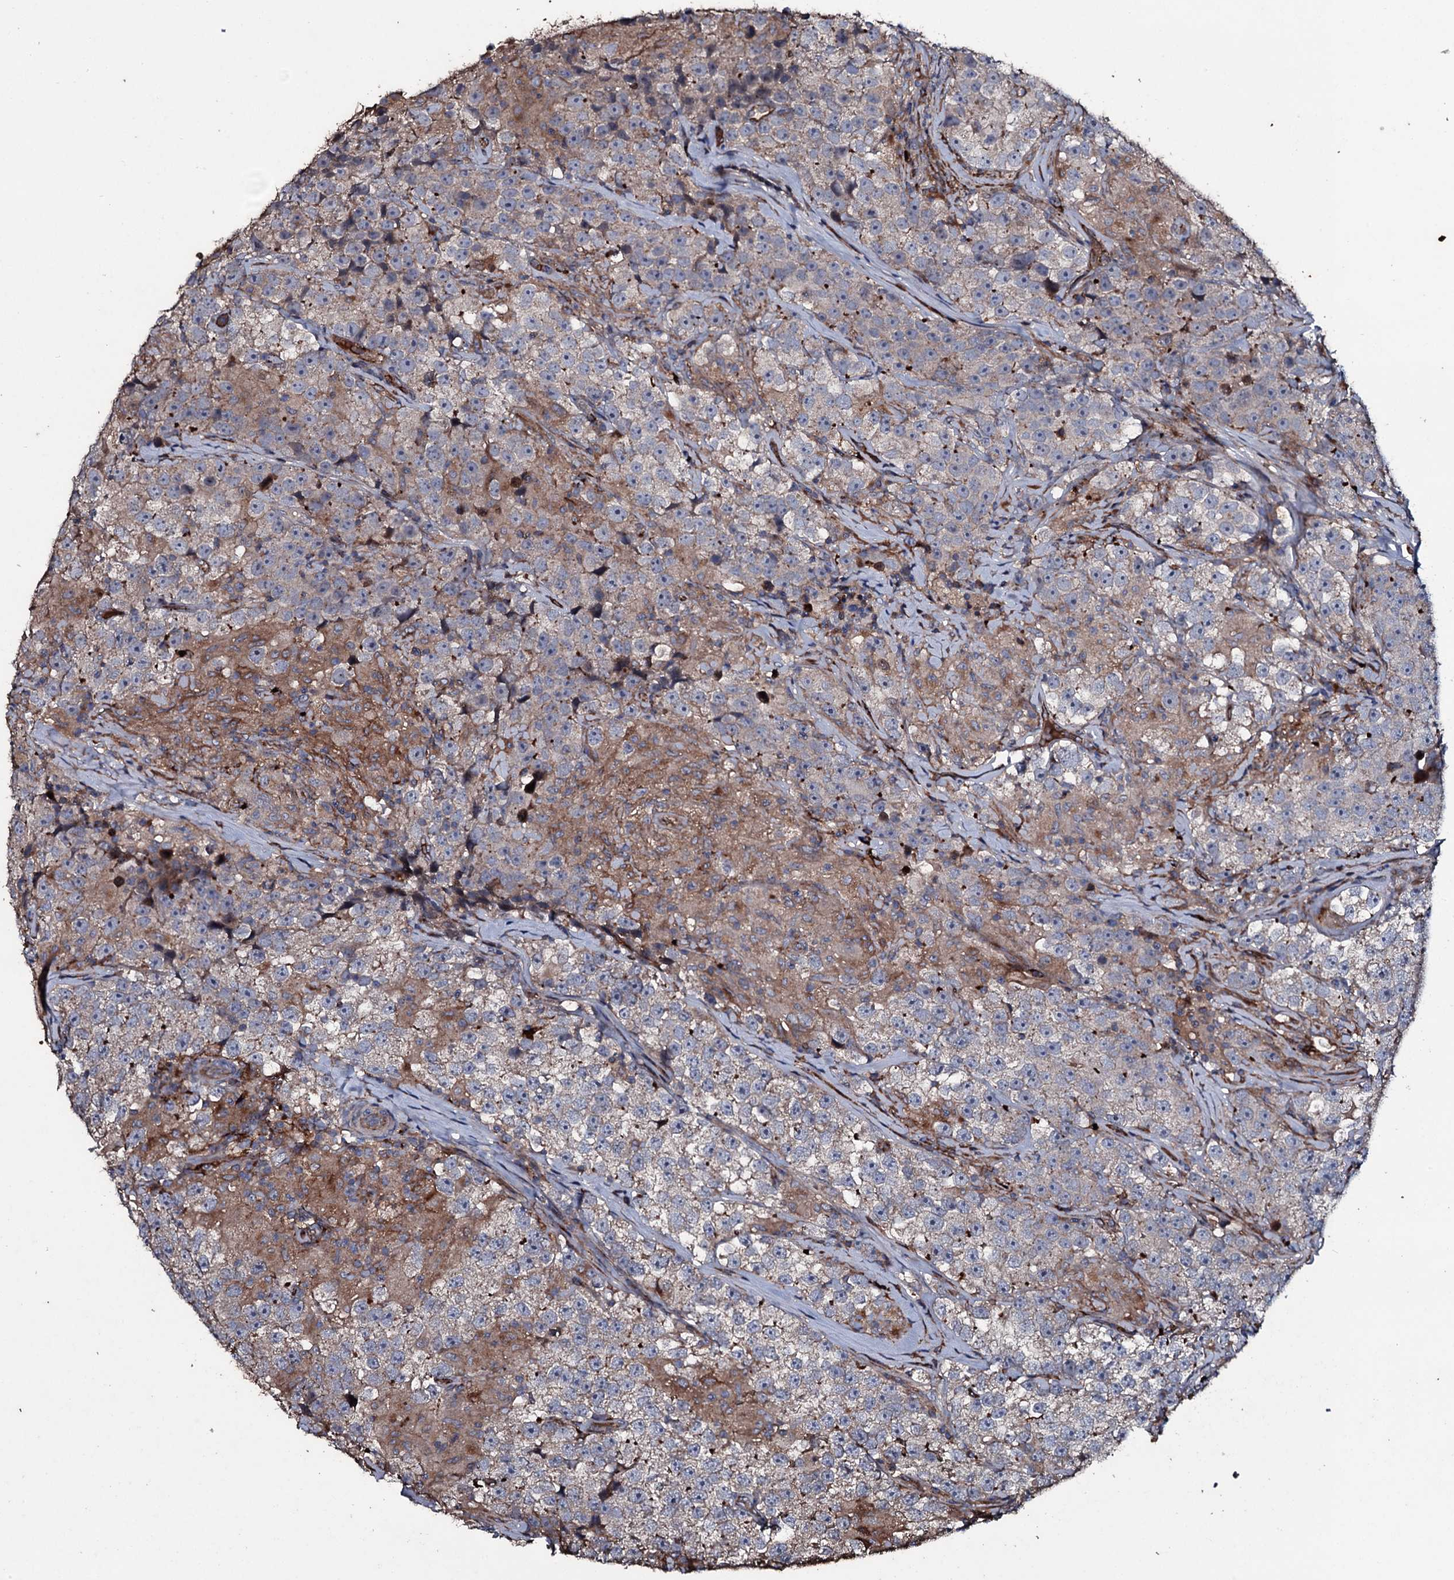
{"staining": {"intensity": "moderate", "quantity": "<25%", "location": "cytoplasmic/membranous"}, "tissue": "testis cancer", "cell_type": "Tumor cells", "image_type": "cancer", "snomed": [{"axis": "morphology", "description": "Seminoma, NOS"}, {"axis": "topography", "description": "Testis"}], "caption": "Immunohistochemistry (IHC) photomicrograph of neoplastic tissue: human testis seminoma stained using immunohistochemistry displays low levels of moderate protein expression localized specifically in the cytoplasmic/membranous of tumor cells, appearing as a cytoplasmic/membranous brown color.", "gene": "ZSWIM8", "patient": {"sex": "male", "age": 46}}